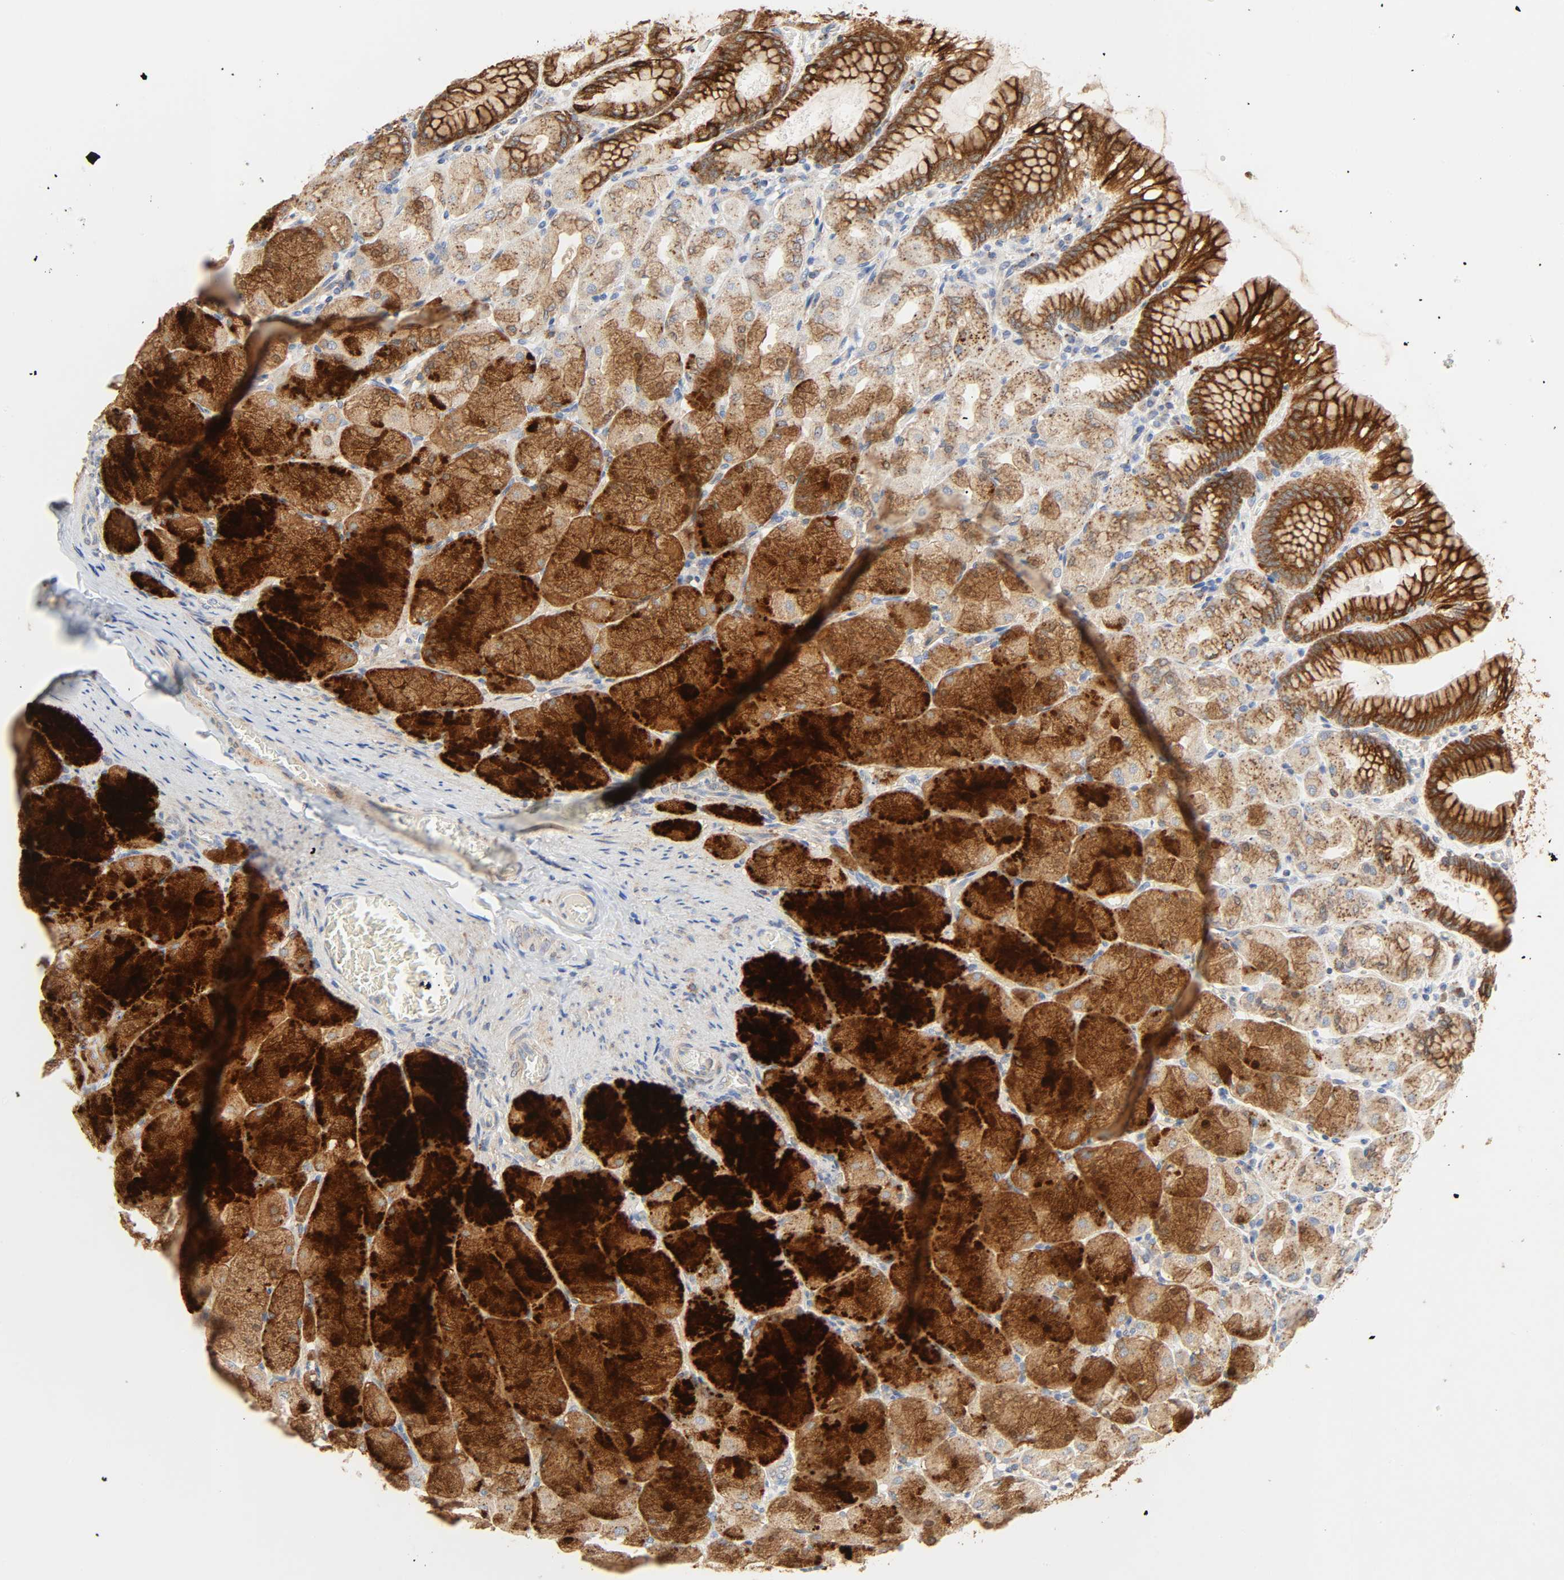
{"staining": {"intensity": "strong", "quantity": ">75%", "location": "cytoplasmic/membranous"}, "tissue": "stomach", "cell_type": "Glandular cells", "image_type": "normal", "snomed": [{"axis": "morphology", "description": "Normal tissue, NOS"}, {"axis": "topography", "description": "Stomach, upper"}], "caption": "Protein expression analysis of benign human stomach reveals strong cytoplasmic/membranous positivity in about >75% of glandular cells.", "gene": "CAMK2A", "patient": {"sex": "female", "age": 56}}